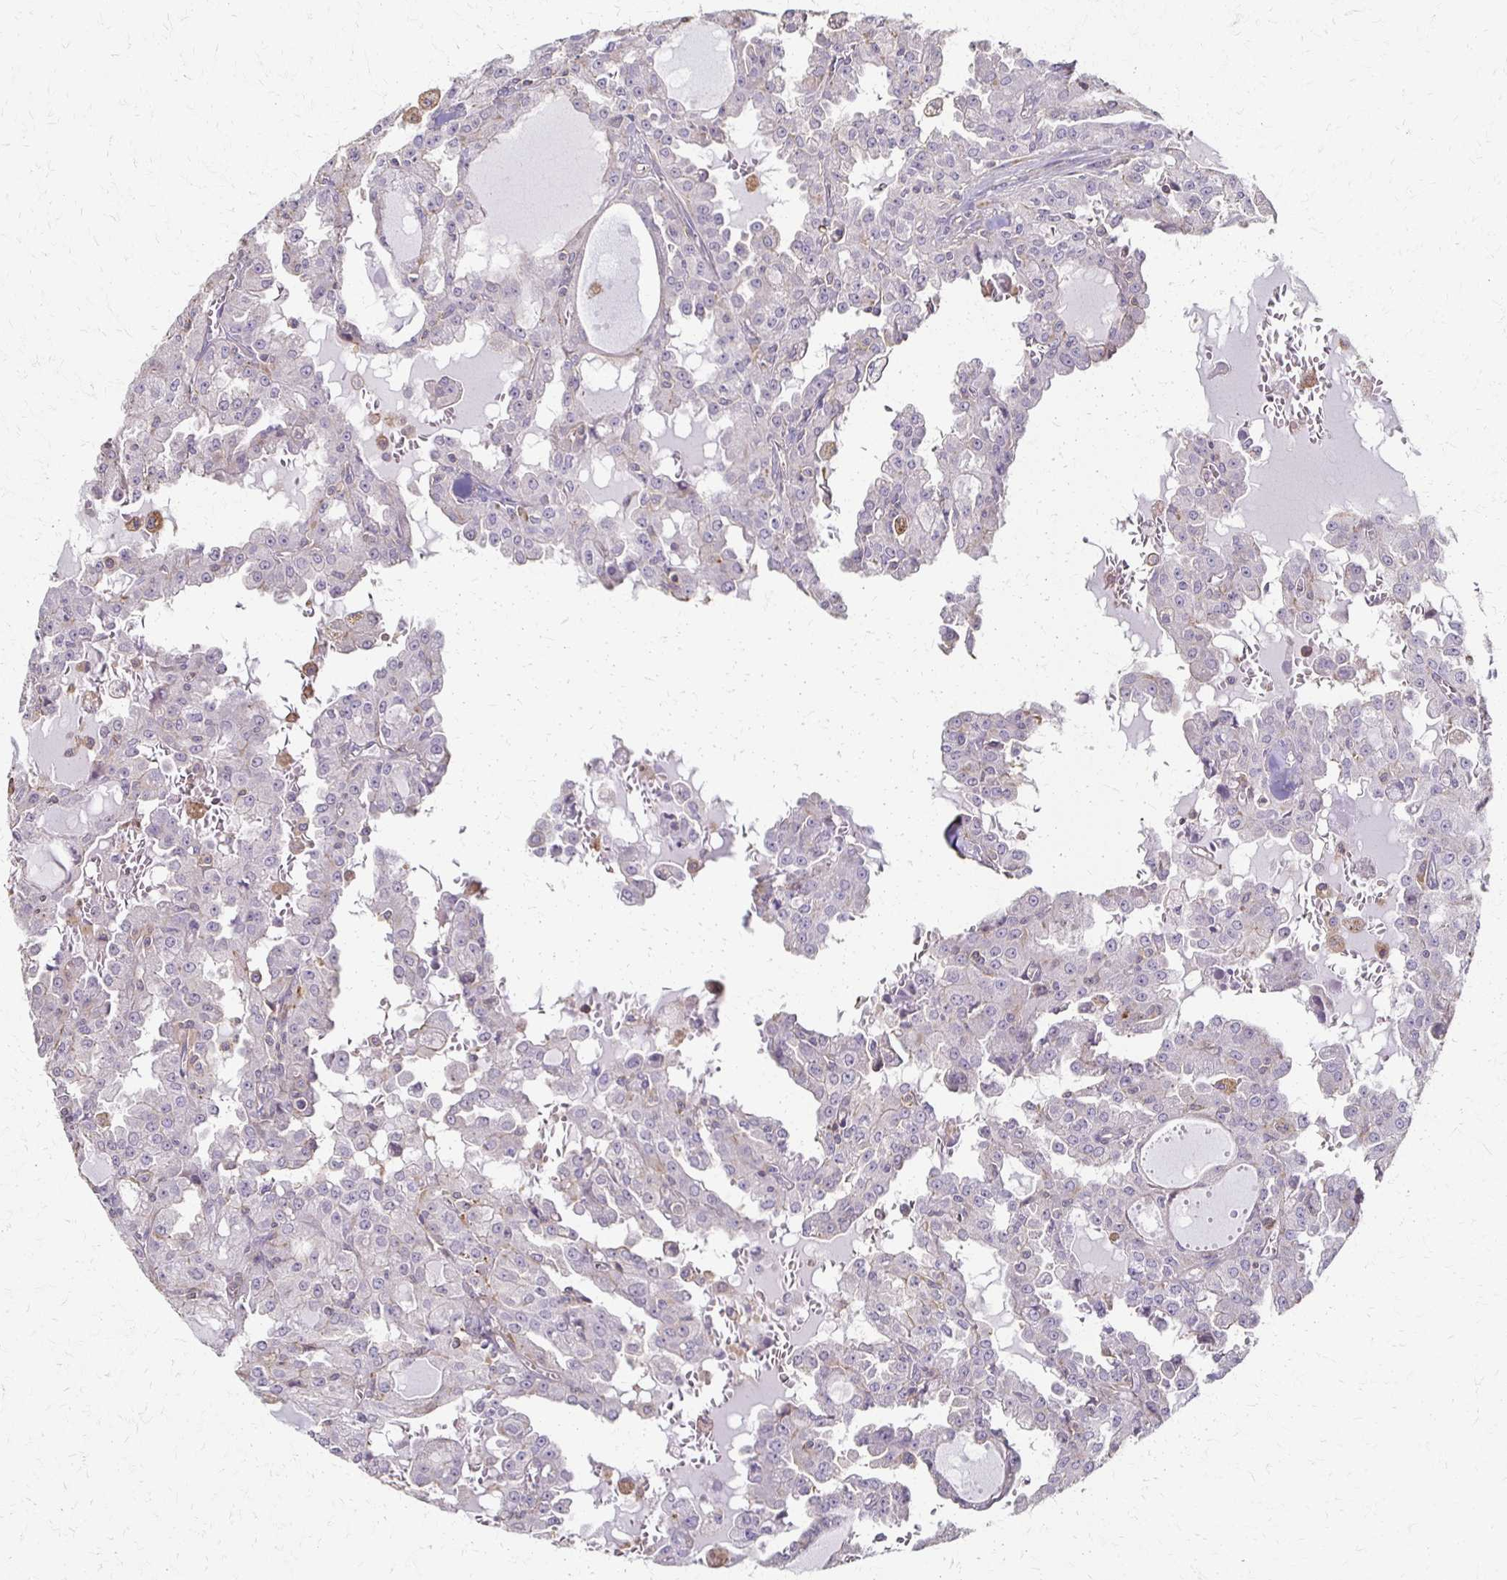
{"staining": {"intensity": "negative", "quantity": "none", "location": "none"}, "tissue": "head and neck cancer", "cell_type": "Tumor cells", "image_type": "cancer", "snomed": [{"axis": "morphology", "description": "Adenocarcinoma, NOS"}, {"axis": "topography", "description": "Head-Neck"}], "caption": "This is an IHC image of adenocarcinoma (head and neck). There is no expression in tumor cells.", "gene": "C1QTNF7", "patient": {"sex": "male", "age": 64}}